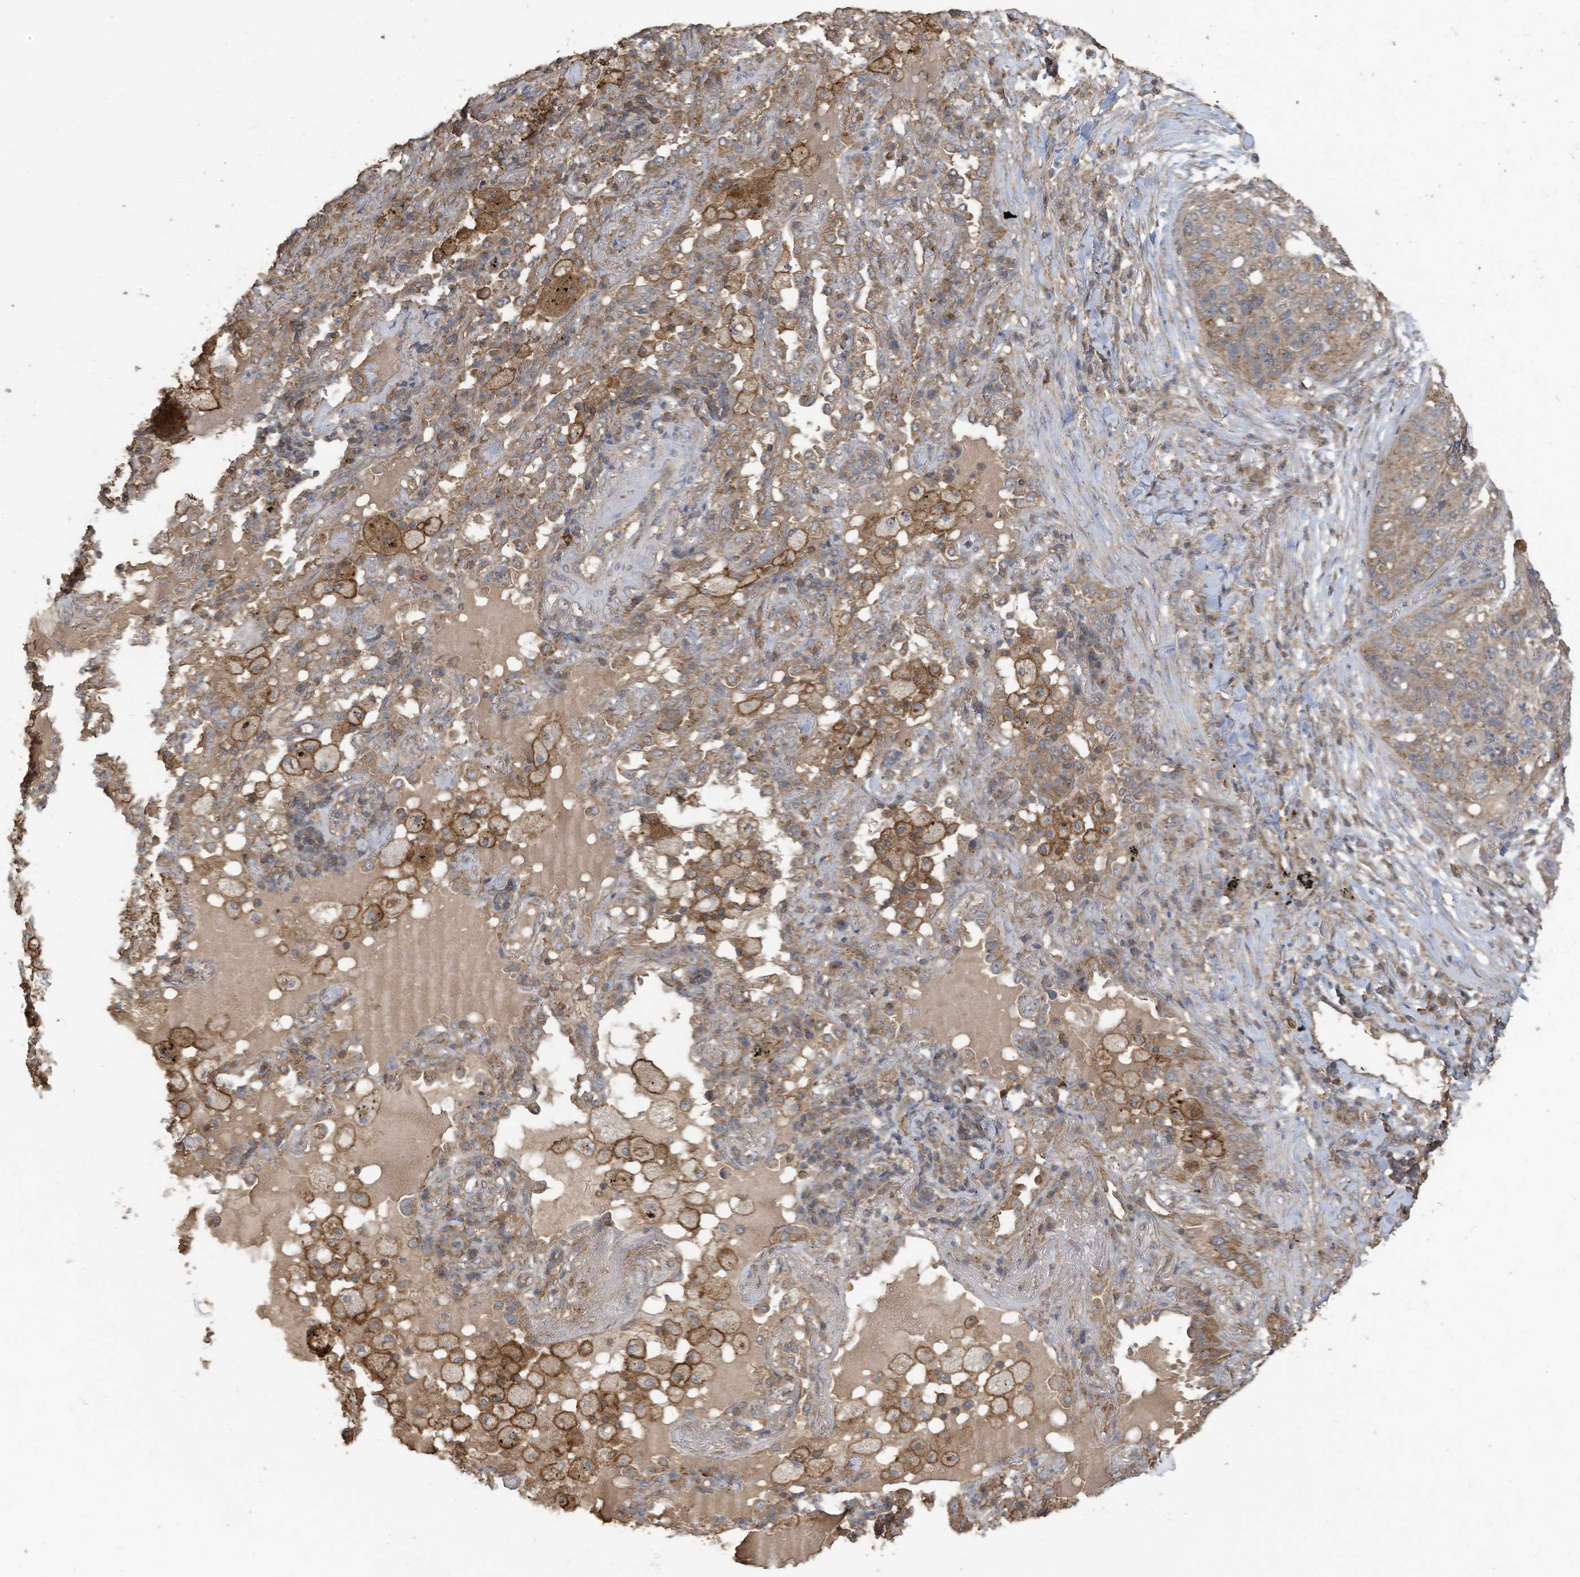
{"staining": {"intensity": "moderate", "quantity": ">75%", "location": "cytoplasmic/membranous"}, "tissue": "lung cancer", "cell_type": "Tumor cells", "image_type": "cancer", "snomed": [{"axis": "morphology", "description": "Squamous cell carcinoma, NOS"}, {"axis": "topography", "description": "Lung"}], "caption": "This is an image of IHC staining of lung cancer (squamous cell carcinoma), which shows moderate expression in the cytoplasmic/membranous of tumor cells.", "gene": "COX10", "patient": {"sex": "female", "age": 63}}